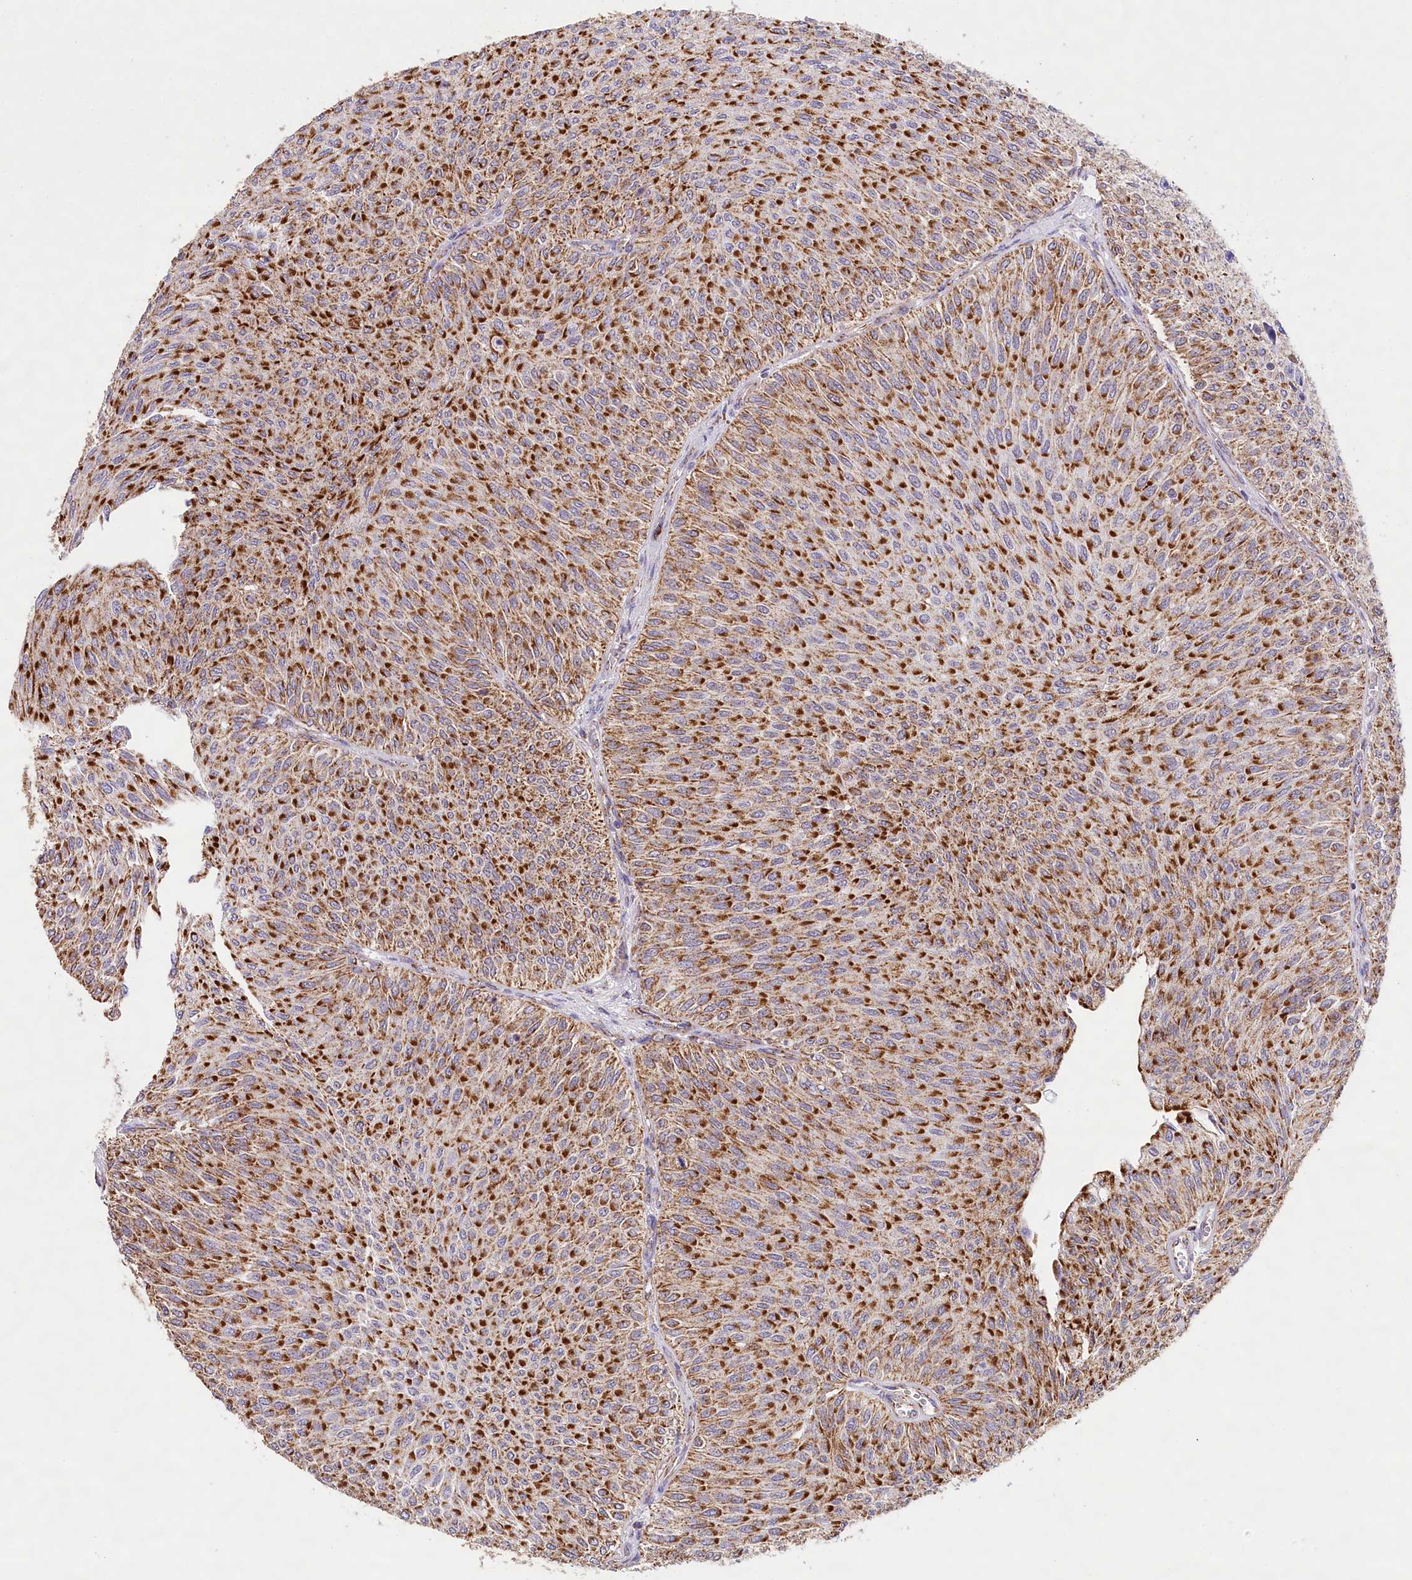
{"staining": {"intensity": "strong", "quantity": ">75%", "location": "cytoplasmic/membranous"}, "tissue": "urothelial cancer", "cell_type": "Tumor cells", "image_type": "cancer", "snomed": [{"axis": "morphology", "description": "Urothelial carcinoma, Low grade"}, {"axis": "topography", "description": "Urinary bladder"}], "caption": "This photomicrograph demonstrates immunohistochemistry (IHC) staining of urothelial cancer, with high strong cytoplasmic/membranous positivity in approximately >75% of tumor cells.", "gene": "LSS", "patient": {"sex": "male", "age": 78}}